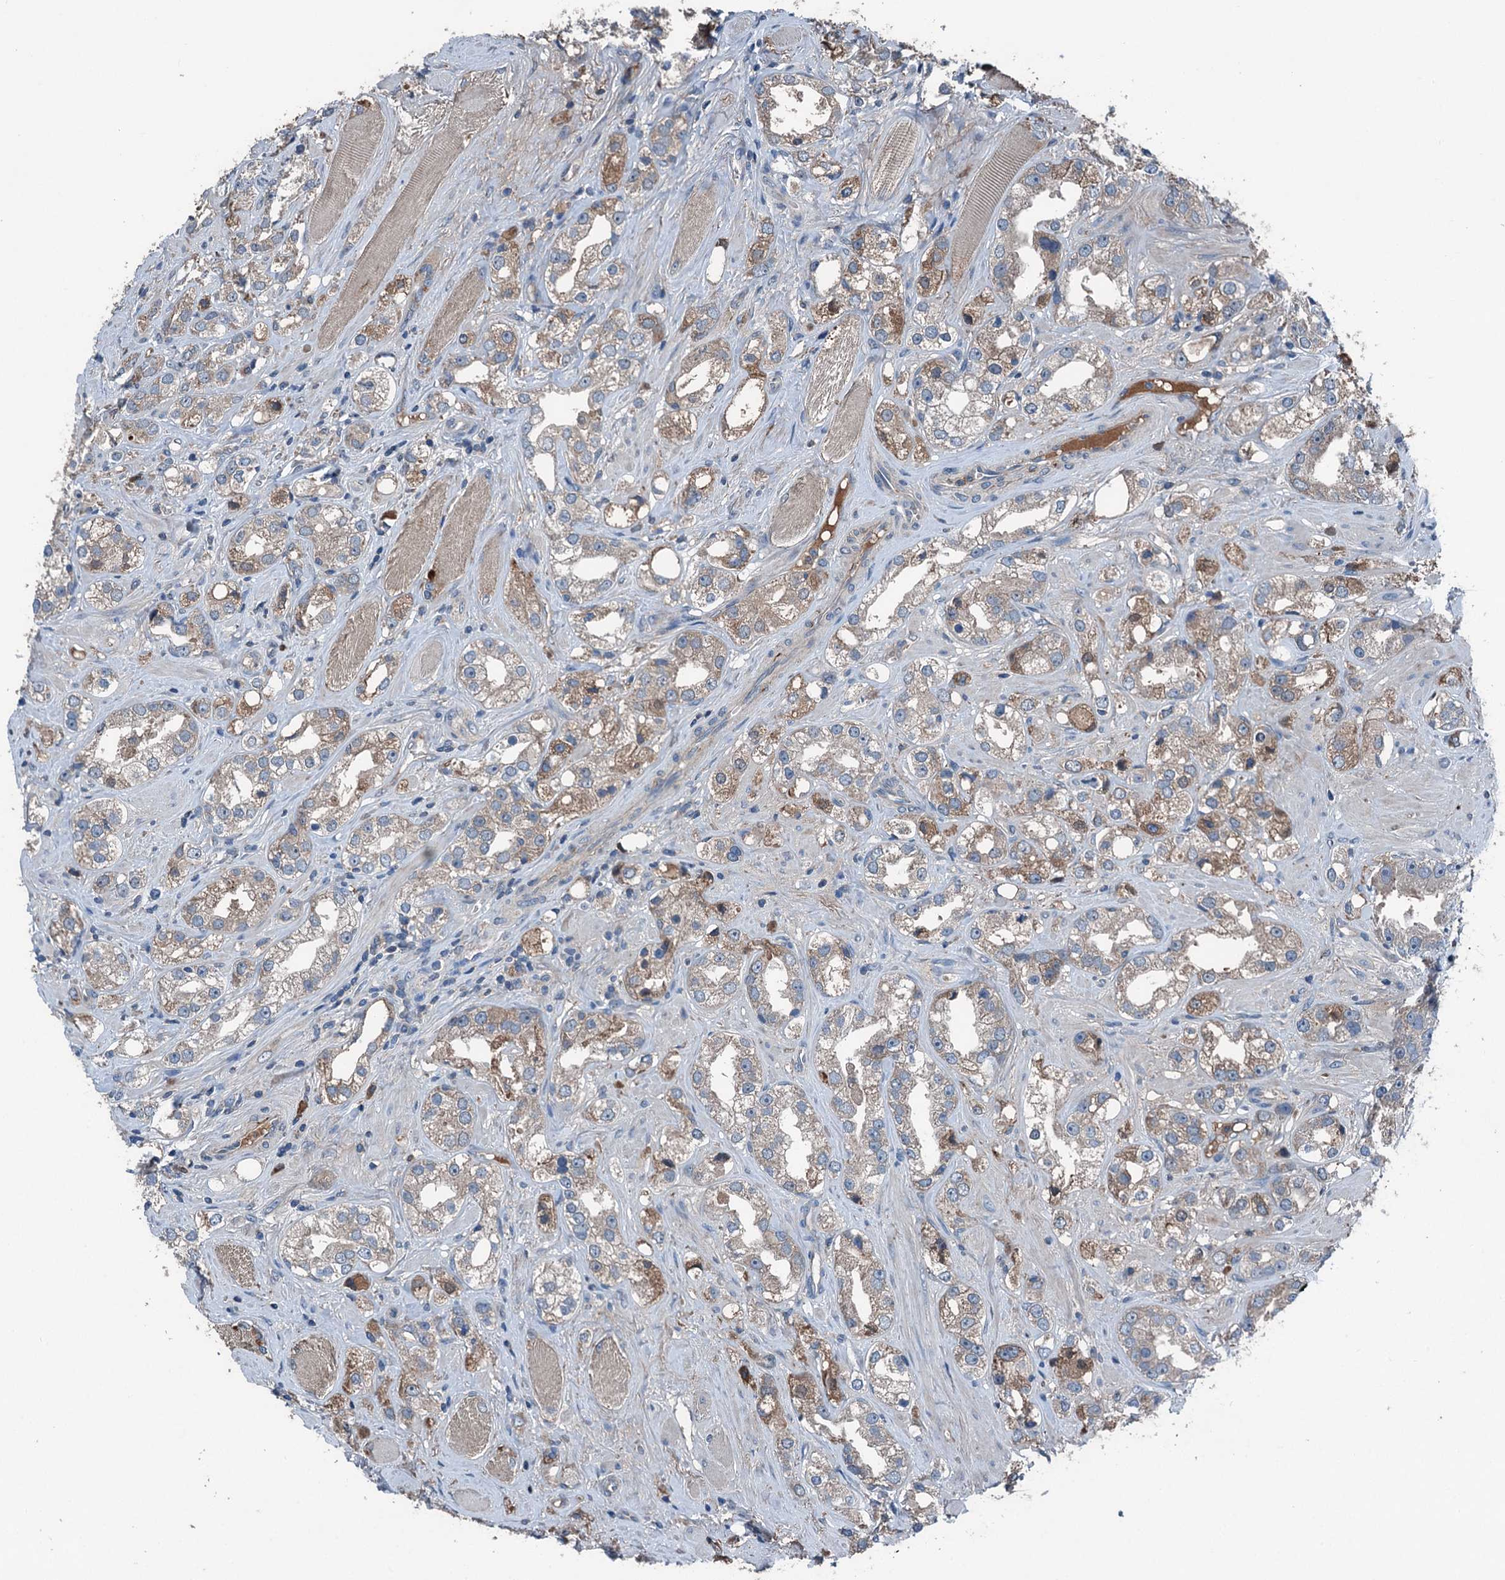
{"staining": {"intensity": "moderate", "quantity": "<25%", "location": "cytoplasmic/membranous"}, "tissue": "prostate cancer", "cell_type": "Tumor cells", "image_type": "cancer", "snomed": [{"axis": "morphology", "description": "Adenocarcinoma, NOS"}, {"axis": "topography", "description": "Prostate"}], "caption": "Protein analysis of prostate cancer (adenocarcinoma) tissue exhibits moderate cytoplasmic/membranous staining in about <25% of tumor cells.", "gene": "PDSS1", "patient": {"sex": "male", "age": 79}}